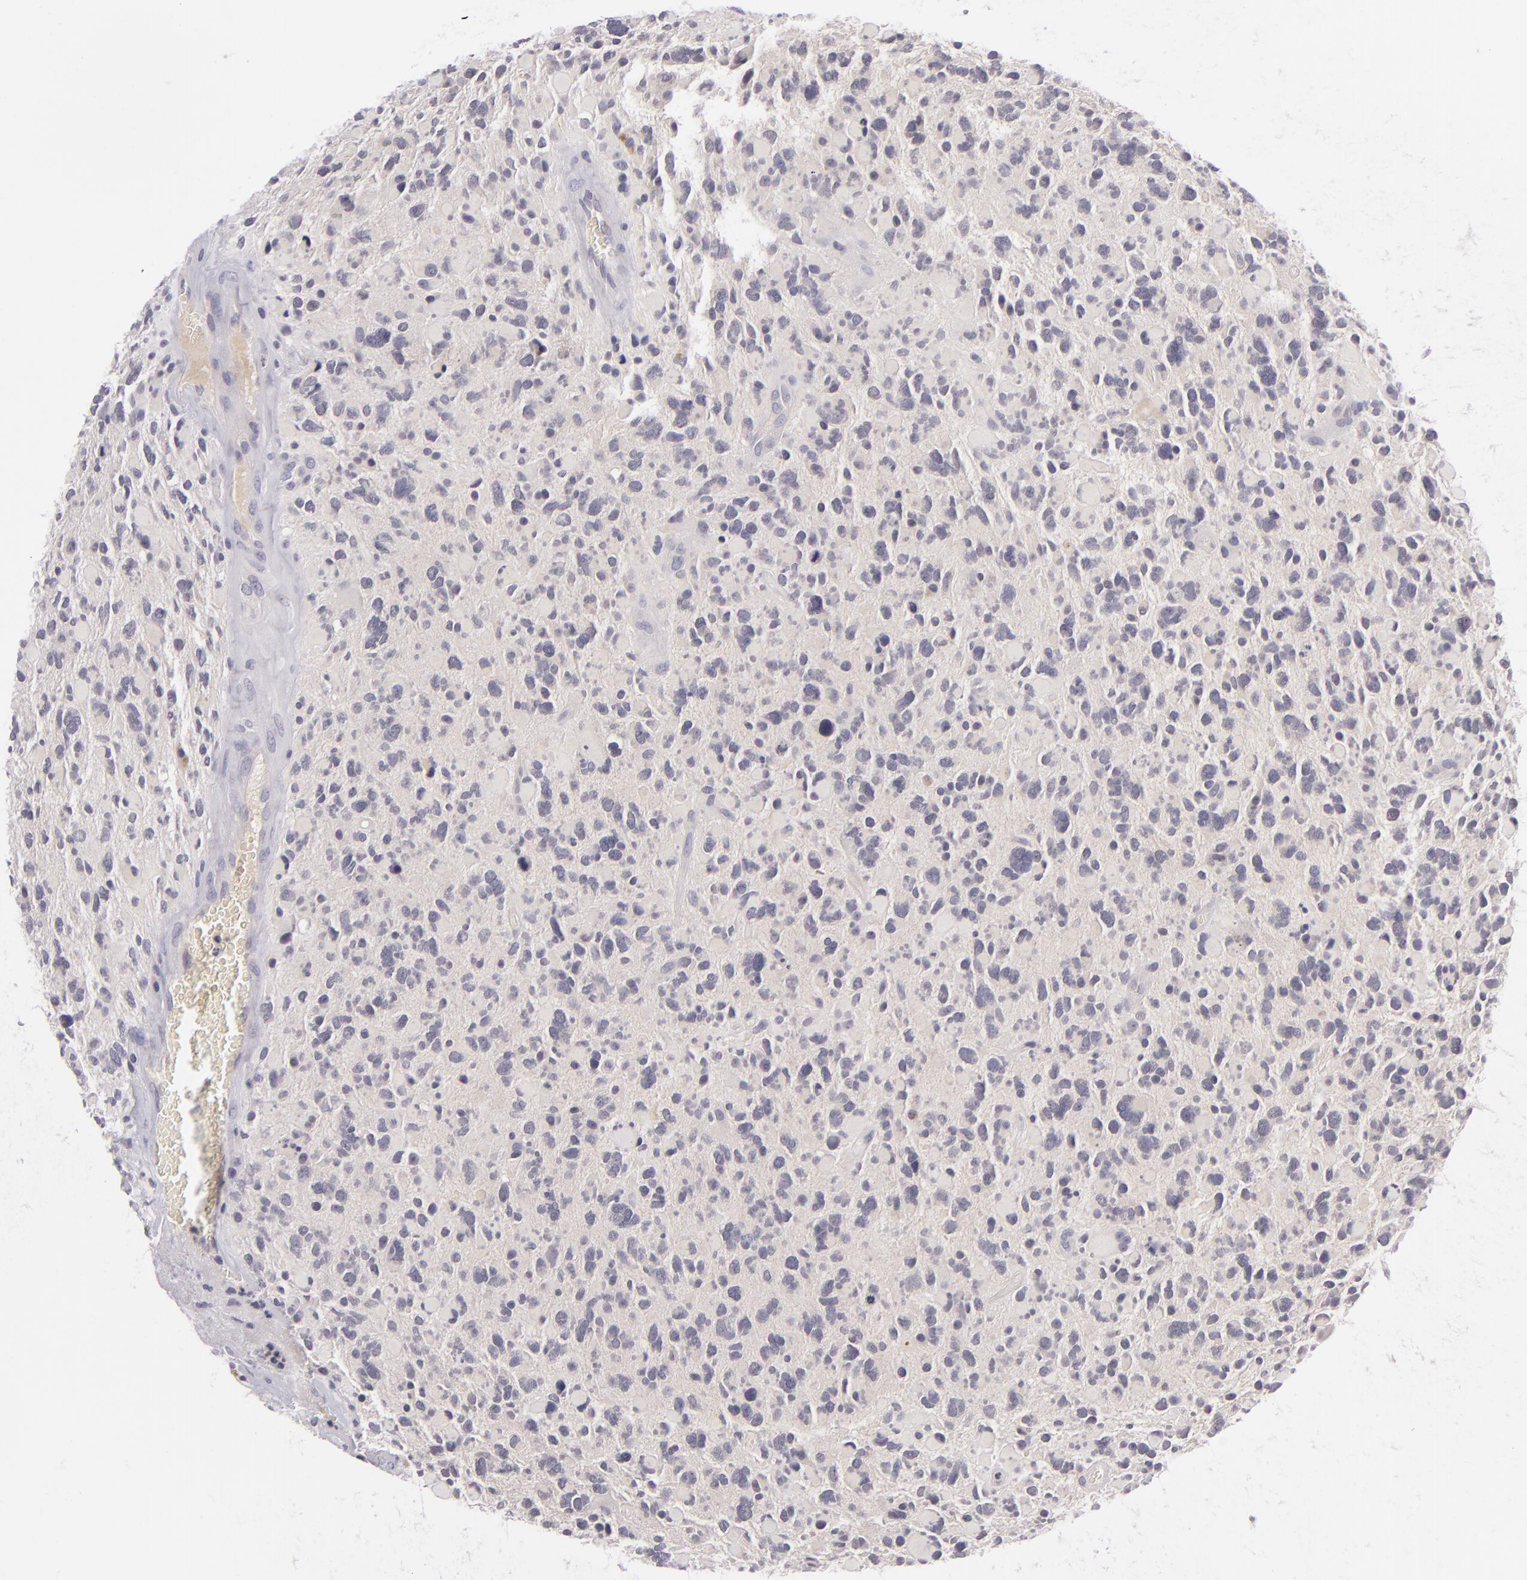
{"staining": {"intensity": "negative", "quantity": "none", "location": "none"}, "tissue": "glioma", "cell_type": "Tumor cells", "image_type": "cancer", "snomed": [{"axis": "morphology", "description": "Glioma, malignant, High grade"}, {"axis": "topography", "description": "Brain"}], "caption": "DAB immunohistochemical staining of human glioma reveals no significant staining in tumor cells. (Immunohistochemistry (ihc), brightfield microscopy, high magnification).", "gene": "DAG1", "patient": {"sex": "female", "age": 37}}